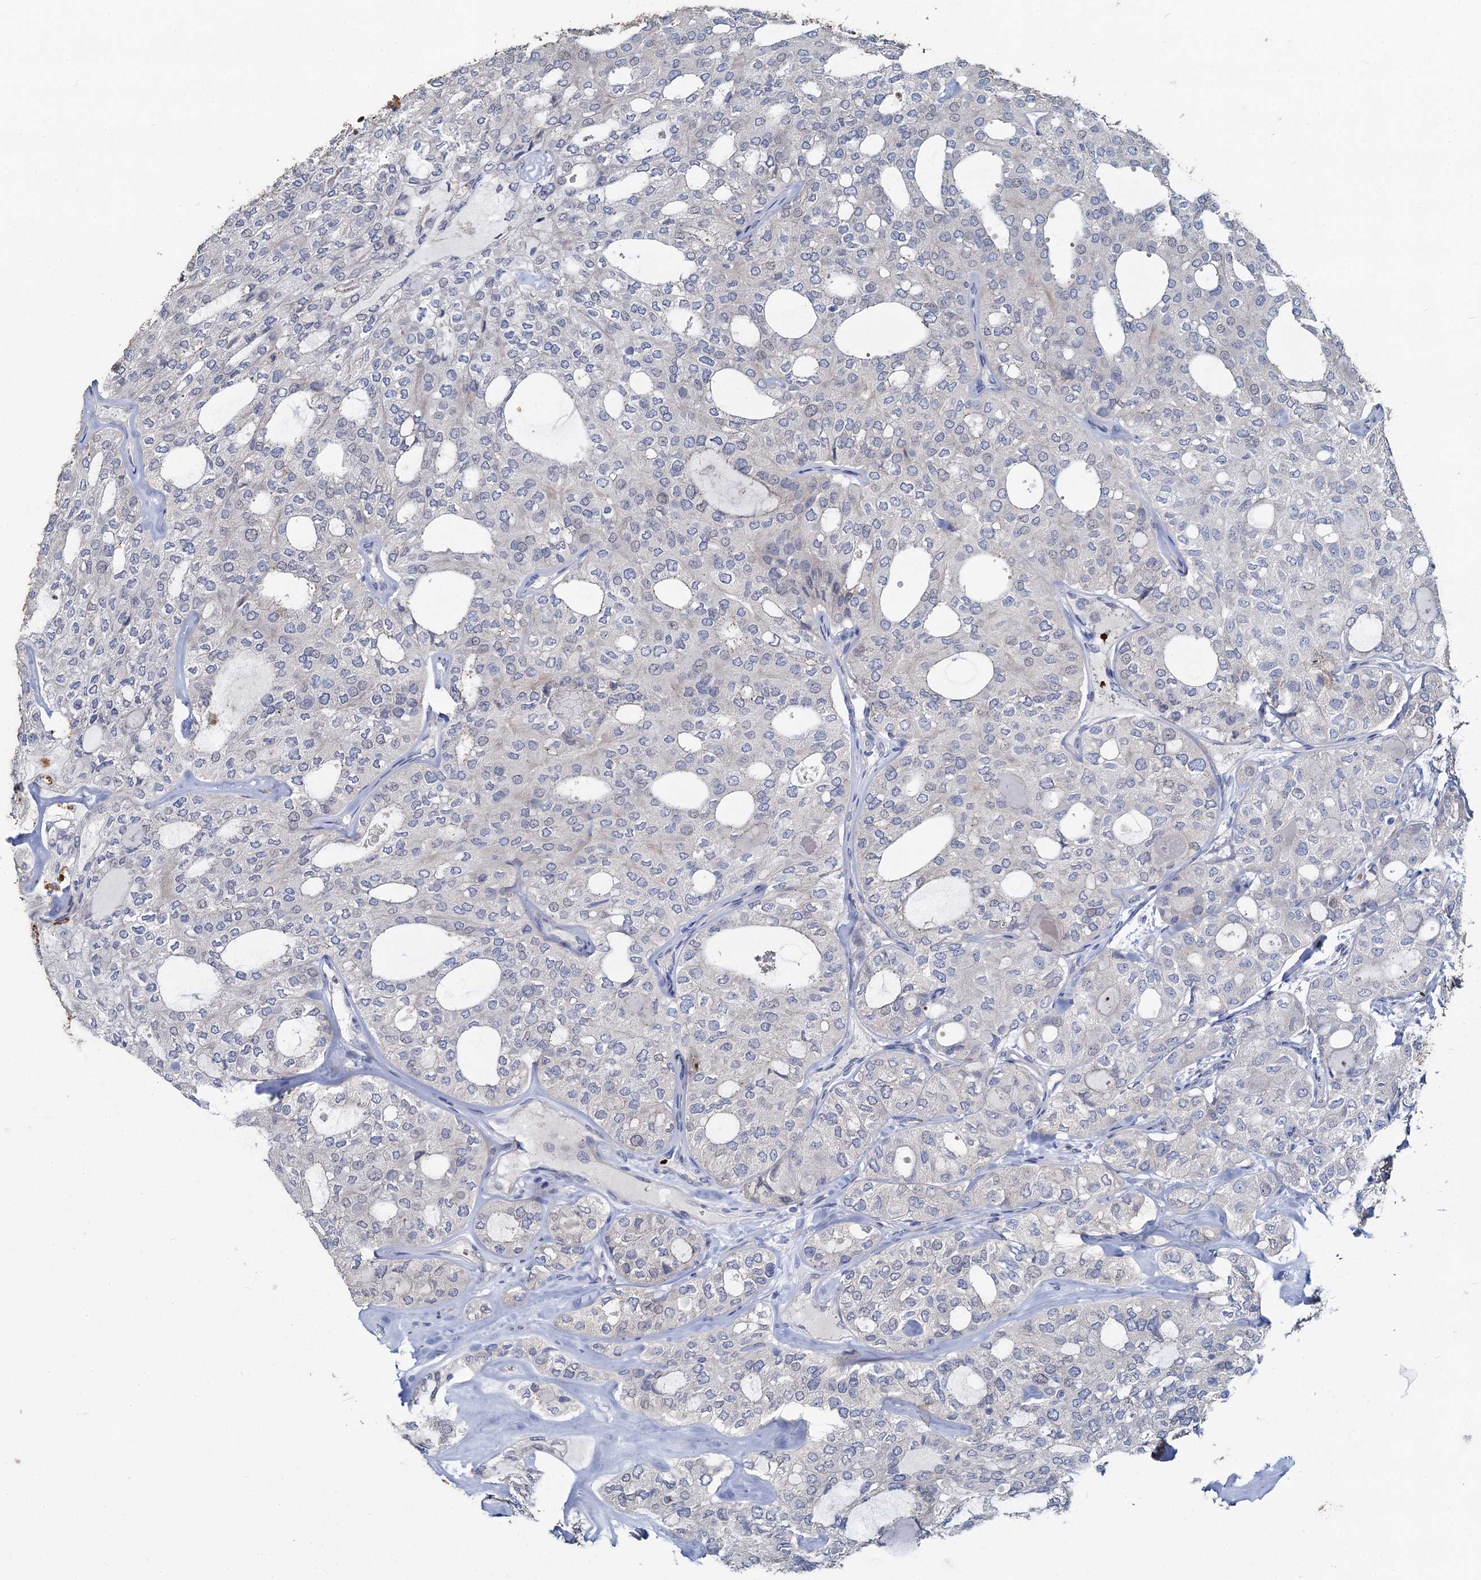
{"staining": {"intensity": "negative", "quantity": "none", "location": "none"}, "tissue": "thyroid cancer", "cell_type": "Tumor cells", "image_type": "cancer", "snomed": [{"axis": "morphology", "description": "Follicular adenoma carcinoma, NOS"}, {"axis": "topography", "description": "Thyroid gland"}], "caption": "A high-resolution photomicrograph shows immunohistochemistry staining of thyroid cancer (follicular adenoma carcinoma), which reveals no significant expression in tumor cells. (DAB IHC visualized using brightfield microscopy, high magnification).", "gene": "TCTN2", "patient": {"sex": "male", "age": 75}}